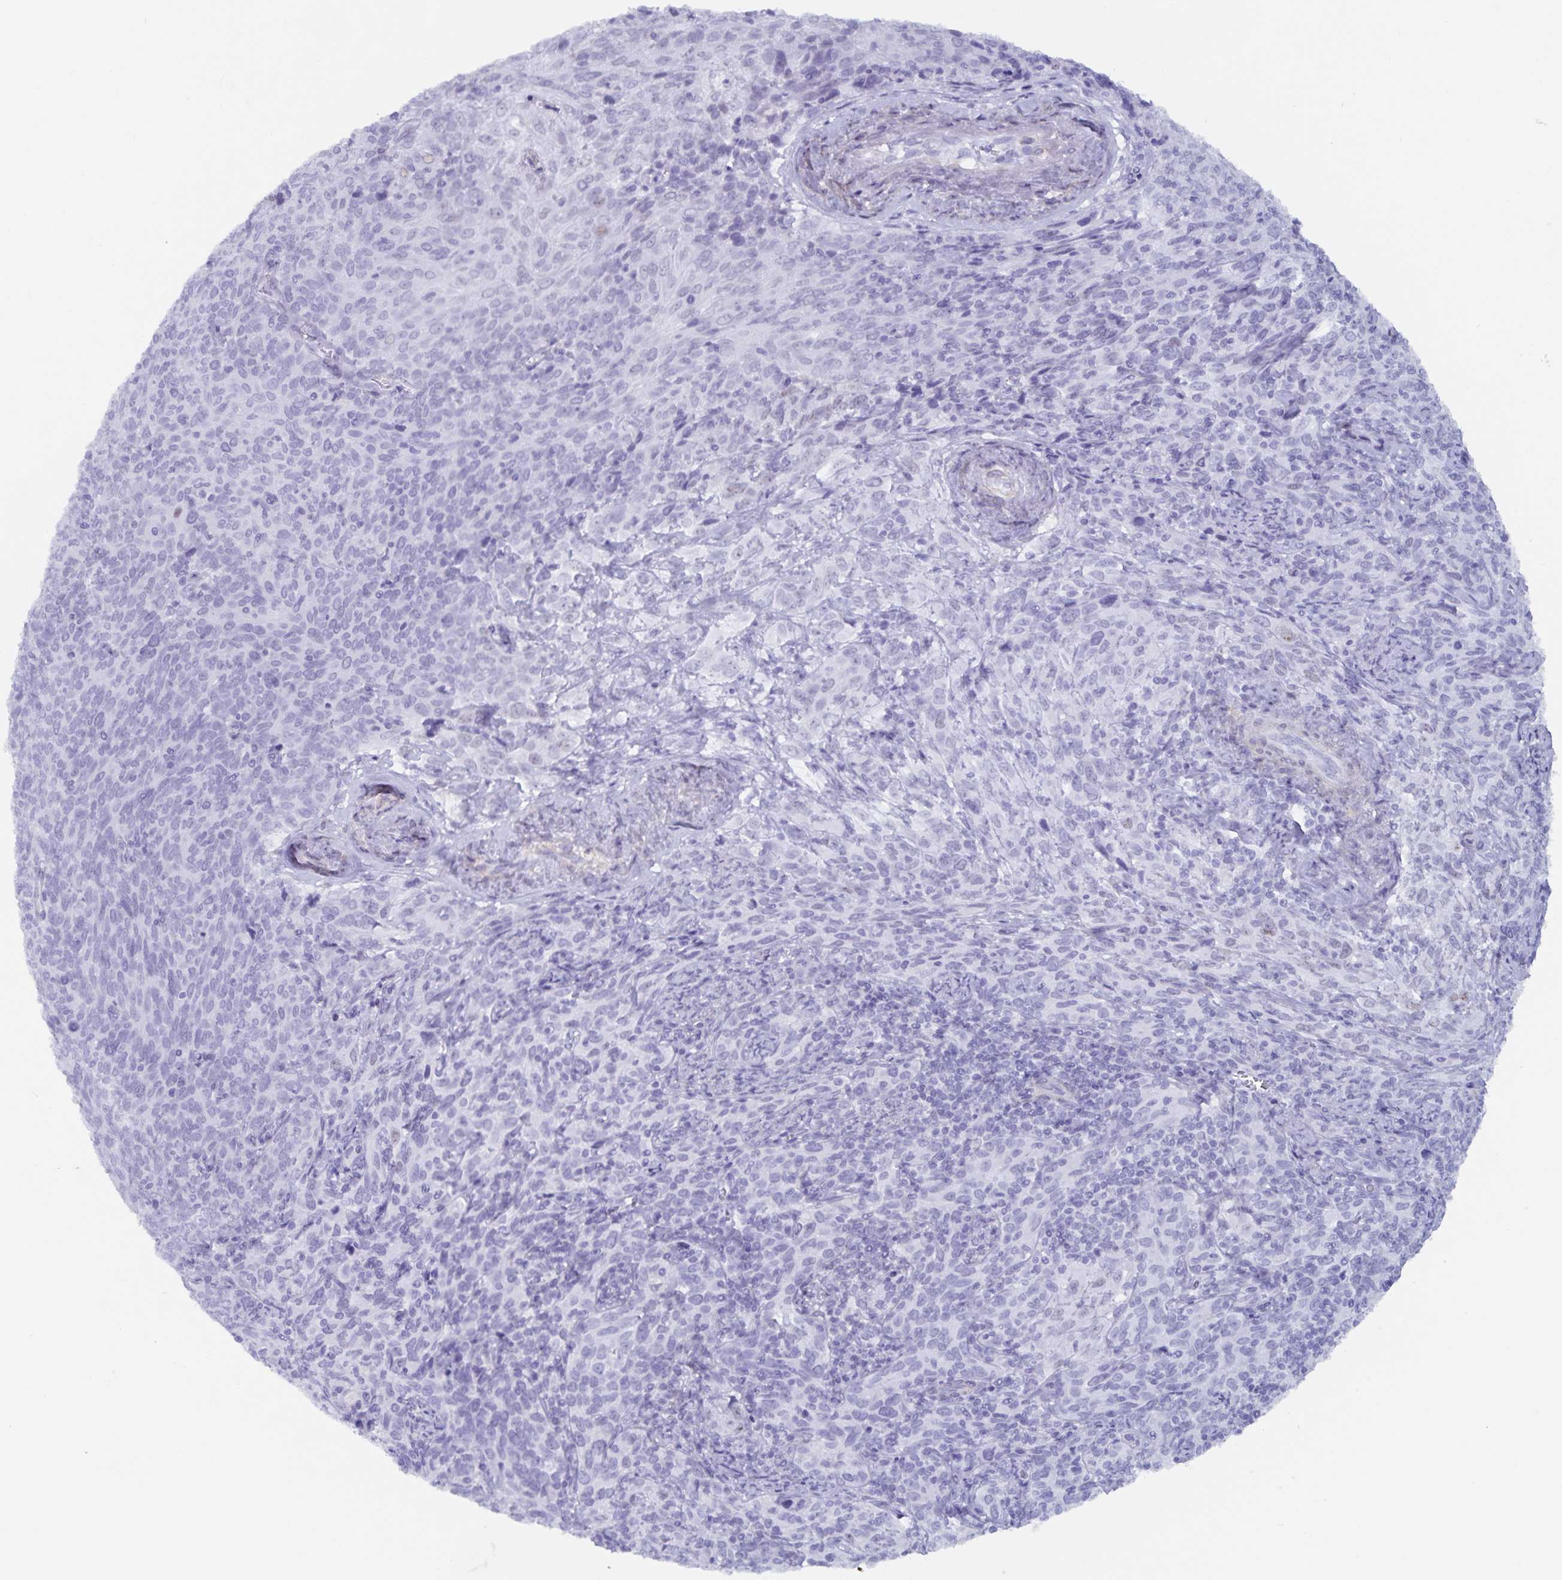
{"staining": {"intensity": "negative", "quantity": "none", "location": "none"}, "tissue": "cervical cancer", "cell_type": "Tumor cells", "image_type": "cancer", "snomed": [{"axis": "morphology", "description": "Squamous cell carcinoma, NOS"}, {"axis": "topography", "description": "Cervix"}], "caption": "An IHC micrograph of cervical cancer (squamous cell carcinoma) is shown. There is no staining in tumor cells of cervical cancer (squamous cell carcinoma).", "gene": "GPR137", "patient": {"sex": "female", "age": 51}}